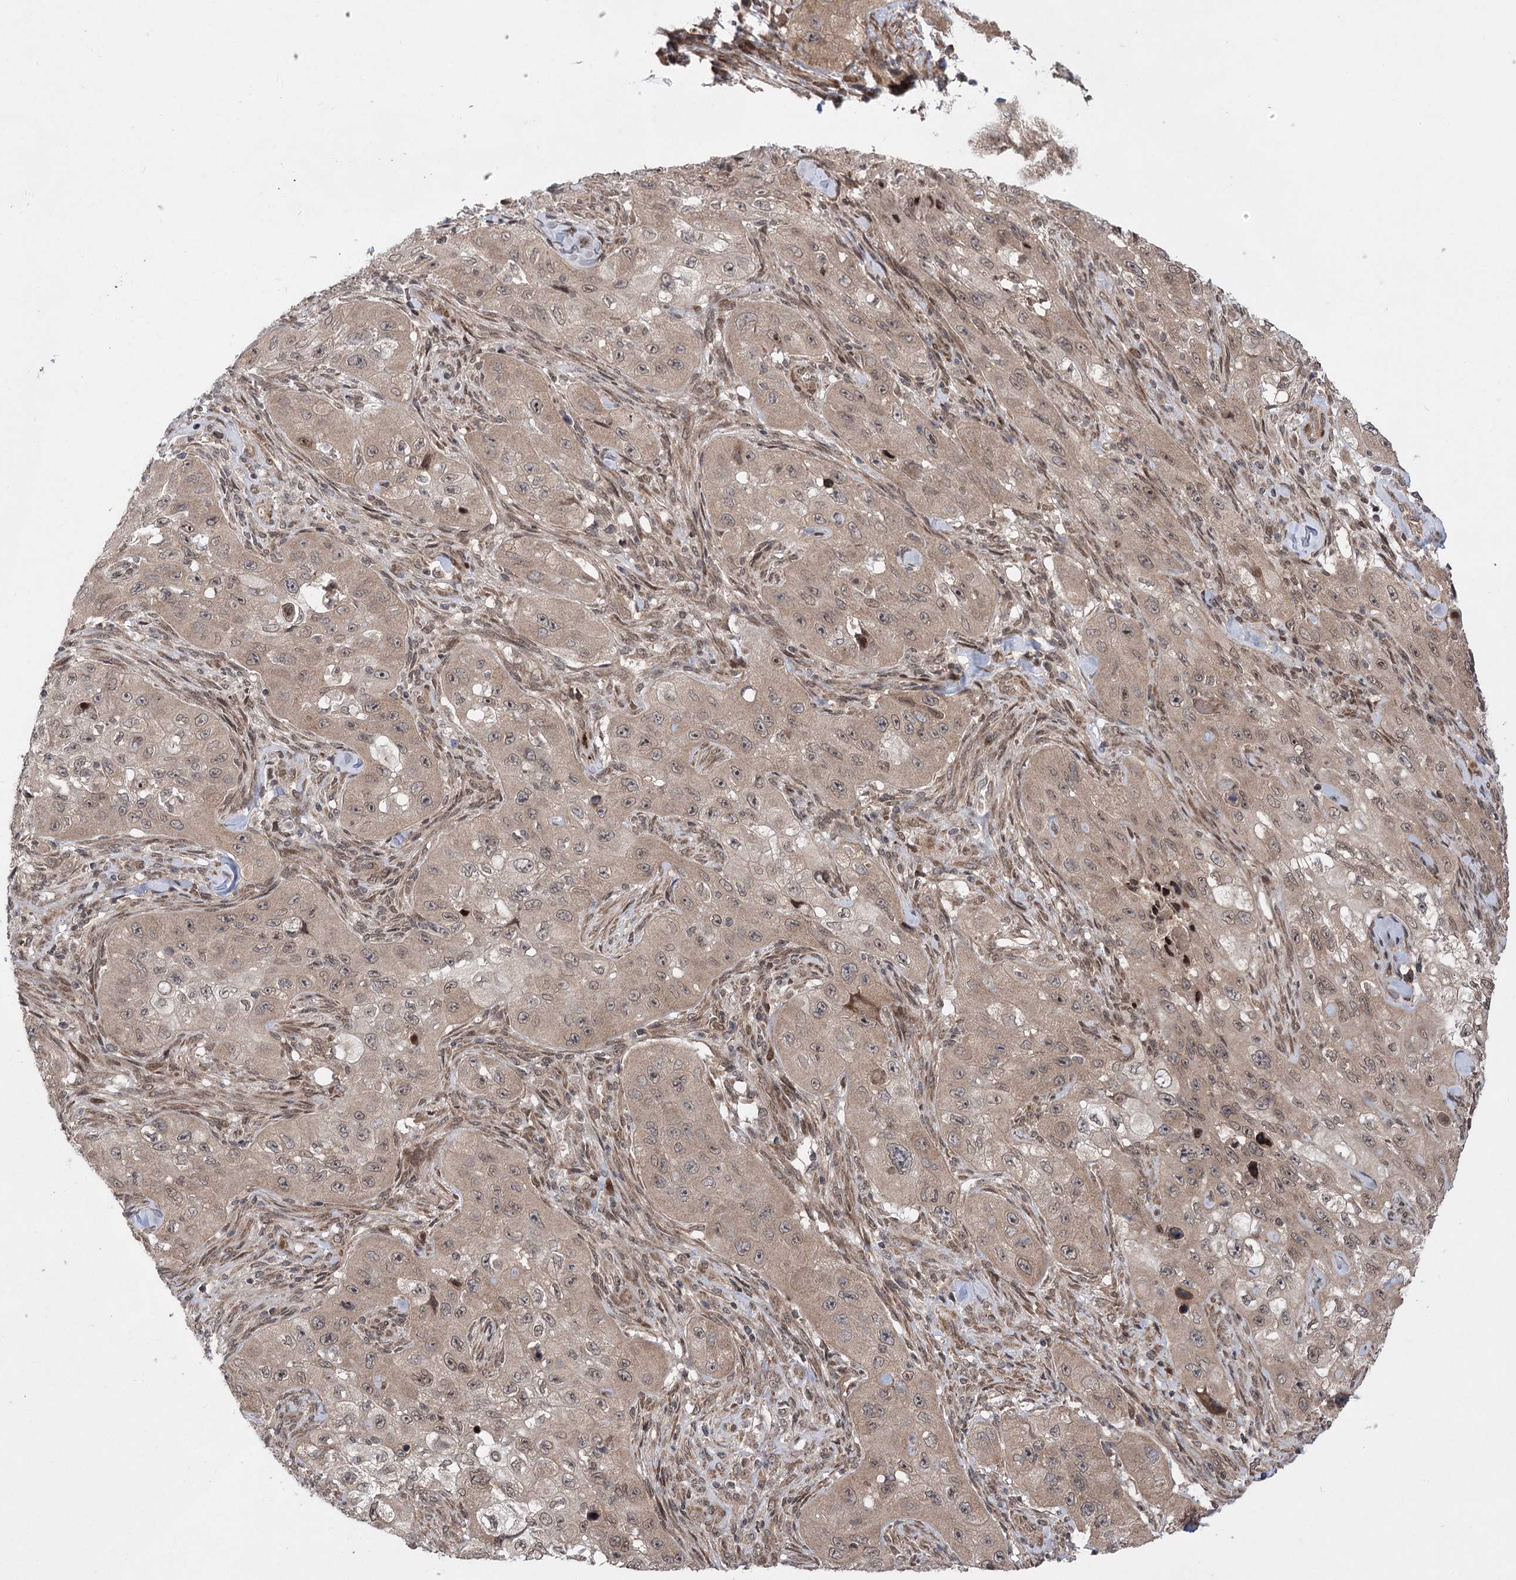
{"staining": {"intensity": "weak", "quantity": ">75%", "location": "cytoplasmic/membranous"}, "tissue": "skin cancer", "cell_type": "Tumor cells", "image_type": "cancer", "snomed": [{"axis": "morphology", "description": "Squamous cell carcinoma, NOS"}, {"axis": "topography", "description": "Skin"}, {"axis": "topography", "description": "Subcutis"}], "caption": "A brown stain shows weak cytoplasmic/membranous positivity of a protein in skin cancer tumor cells.", "gene": "TENM2", "patient": {"sex": "male", "age": 73}}